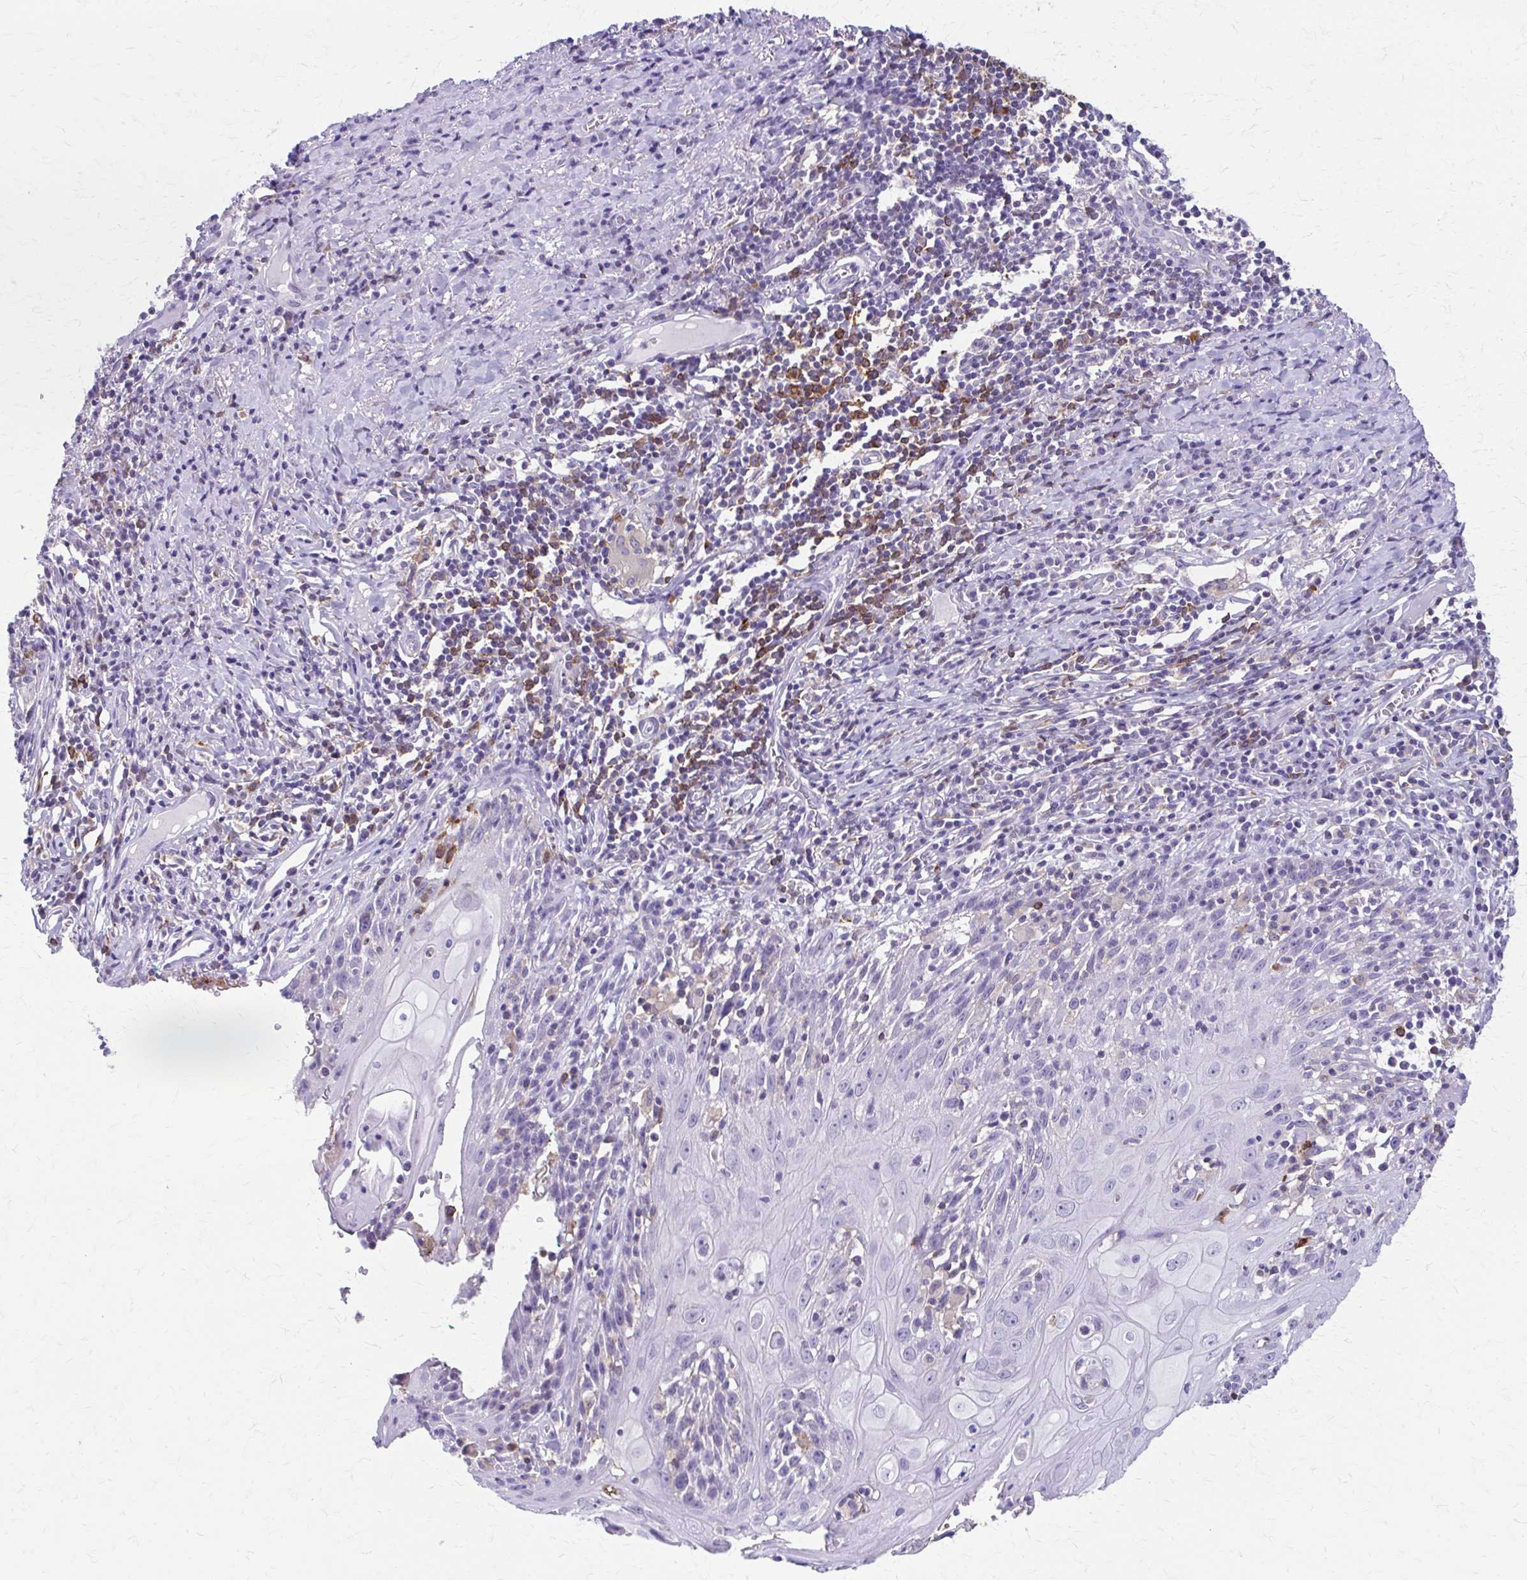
{"staining": {"intensity": "negative", "quantity": "none", "location": "none"}, "tissue": "skin cancer", "cell_type": "Tumor cells", "image_type": "cancer", "snomed": [{"axis": "morphology", "description": "Squamous cell carcinoma, NOS"}, {"axis": "topography", "description": "Skin"}, {"axis": "topography", "description": "Vulva"}], "caption": "The micrograph reveals no staining of tumor cells in squamous cell carcinoma (skin).", "gene": "PIK3AP1", "patient": {"sex": "female", "age": 76}}